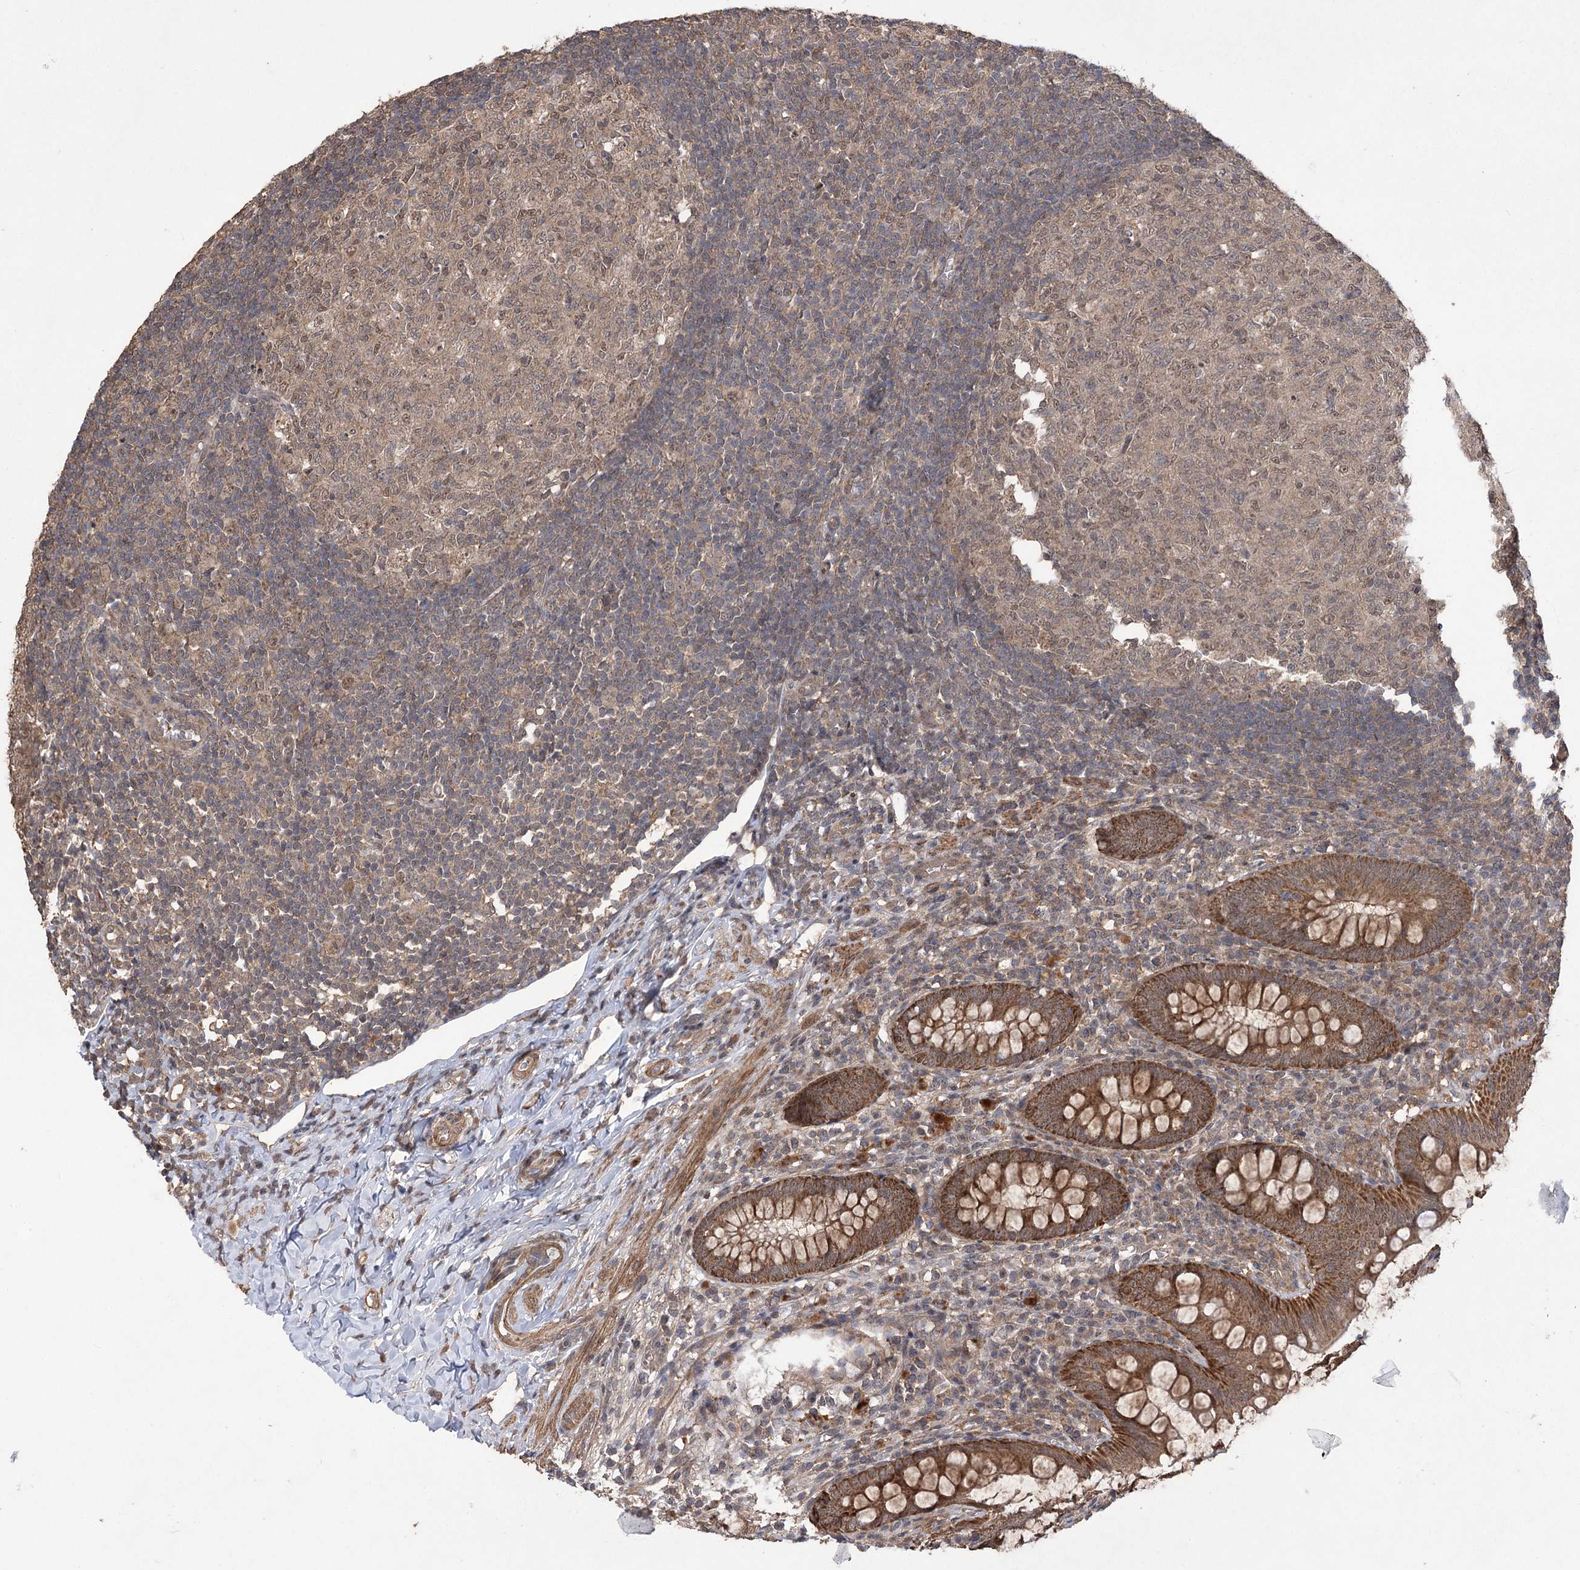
{"staining": {"intensity": "strong", "quantity": ">75%", "location": "cytoplasmic/membranous"}, "tissue": "appendix", "cell_type": "Glandular cells", "image_type": "normal", "snomed": [{"axis": "morphology", "description": "Normal tissue, NOS"}, {"axis": "topography", "description": "Appendix"}], "caption": "Benign appendix was stained to show a protein in brown. There is high levels of strong cytoplasmic/membranous expression in about >75% of glandular cells. (brown staining indicates protein expression, while blue staining denotes nuclei).", "gene": "TENM2", "patient": {"sex": "male", "age": 14}}